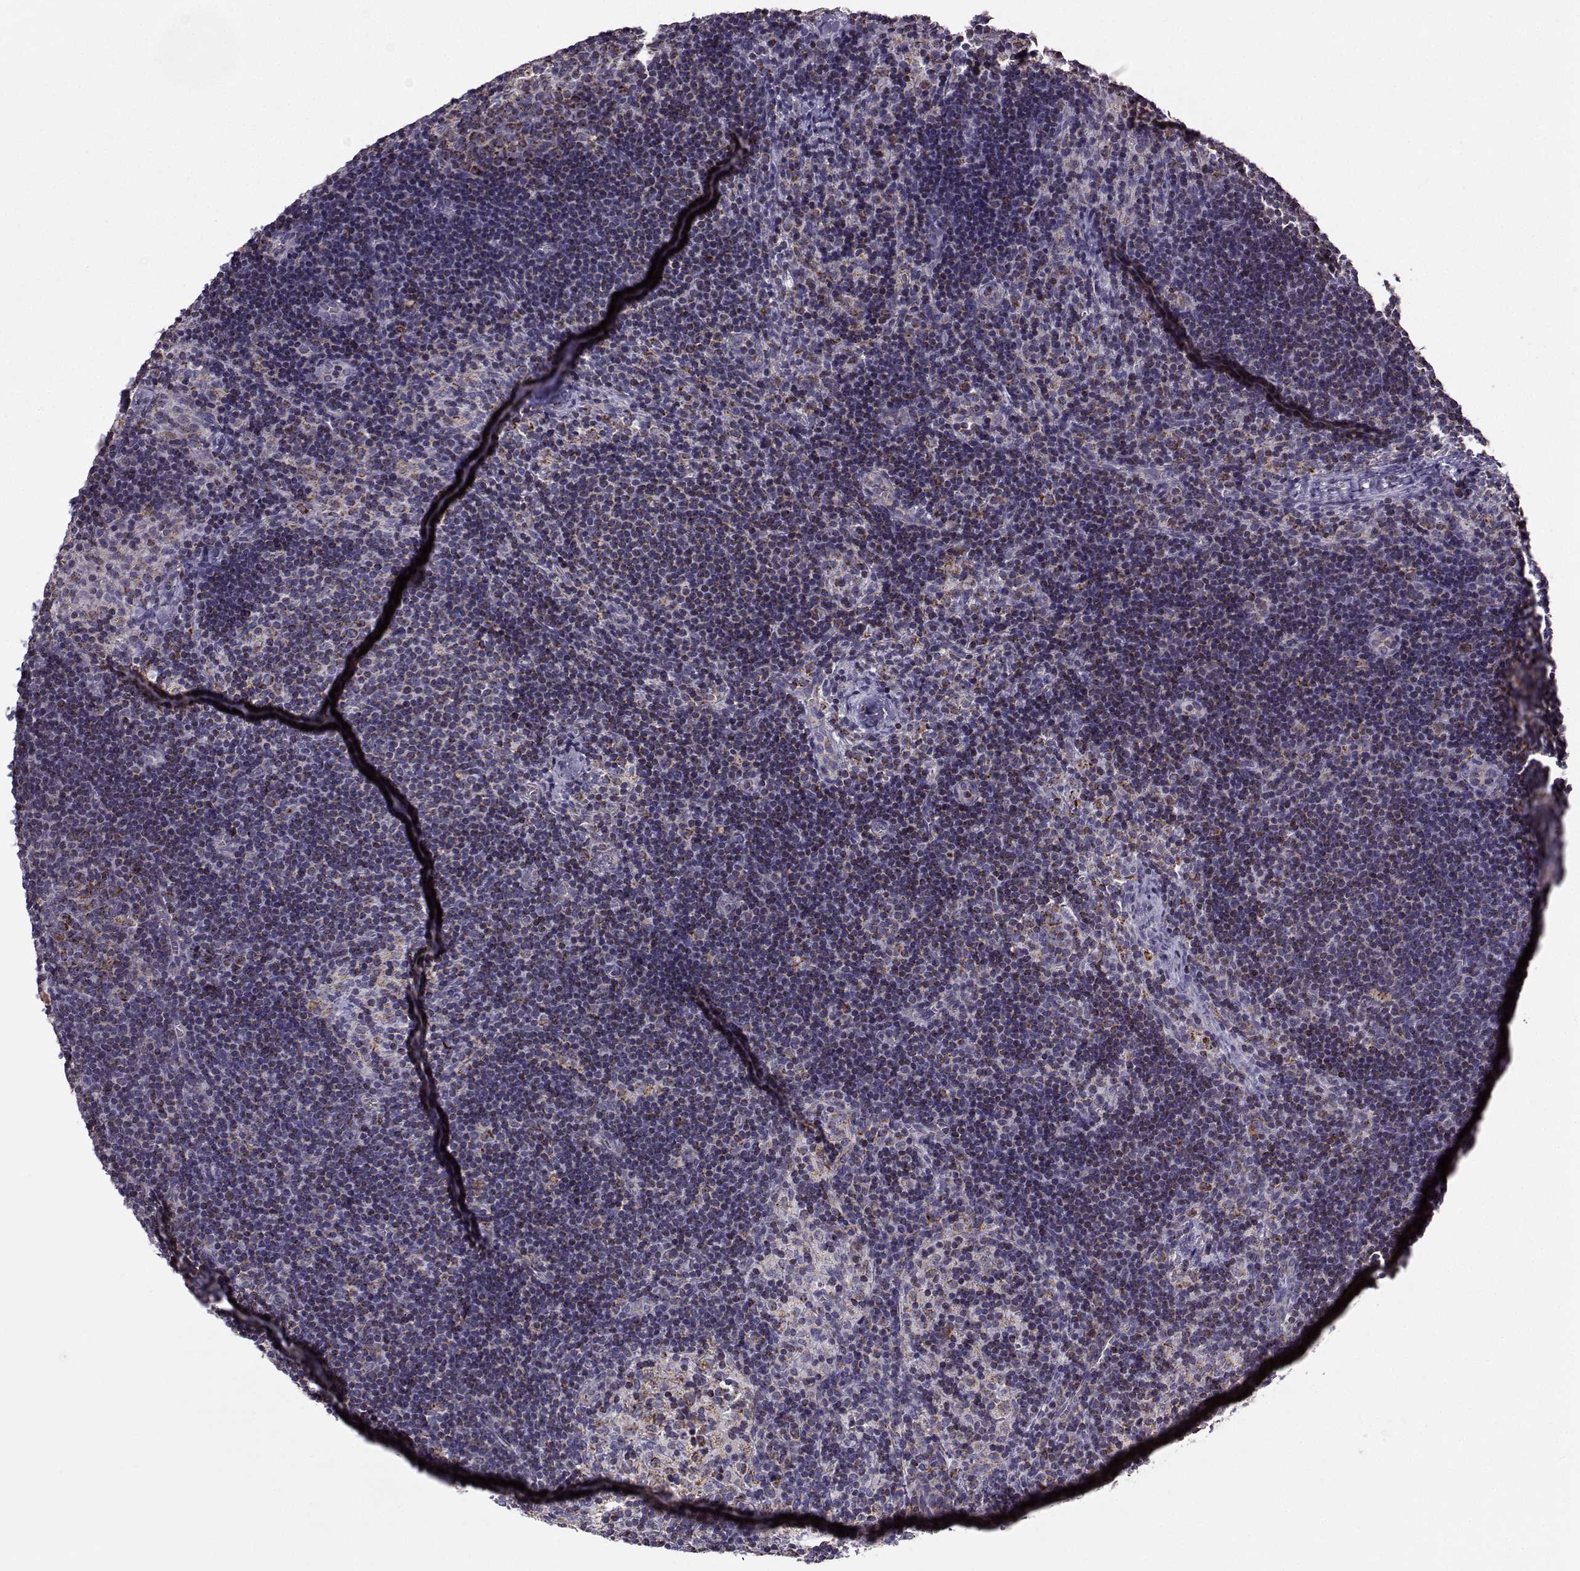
{"staining": {"intensity": "moderate", "quantity": "25%-75%", "location": "cytoplasmic/membranous"}, "tissue": "lymph node", "cell_type": "Germinal center cells", "image_type": "normal", "snomed": [{"axis": "morphology", "description": "Normal tissue, NOS"}, {"axis": "topography", "description": "Lymph node"}], "caption": "Immunohistochemical staining of unremarkable lymph node shows medium levels of moderate cytoplasmic/membranous positivity in about 25%-75% of germinal center cells.", "gene": "NECAB3", "patient": {"sex": "female", "age": 52}}